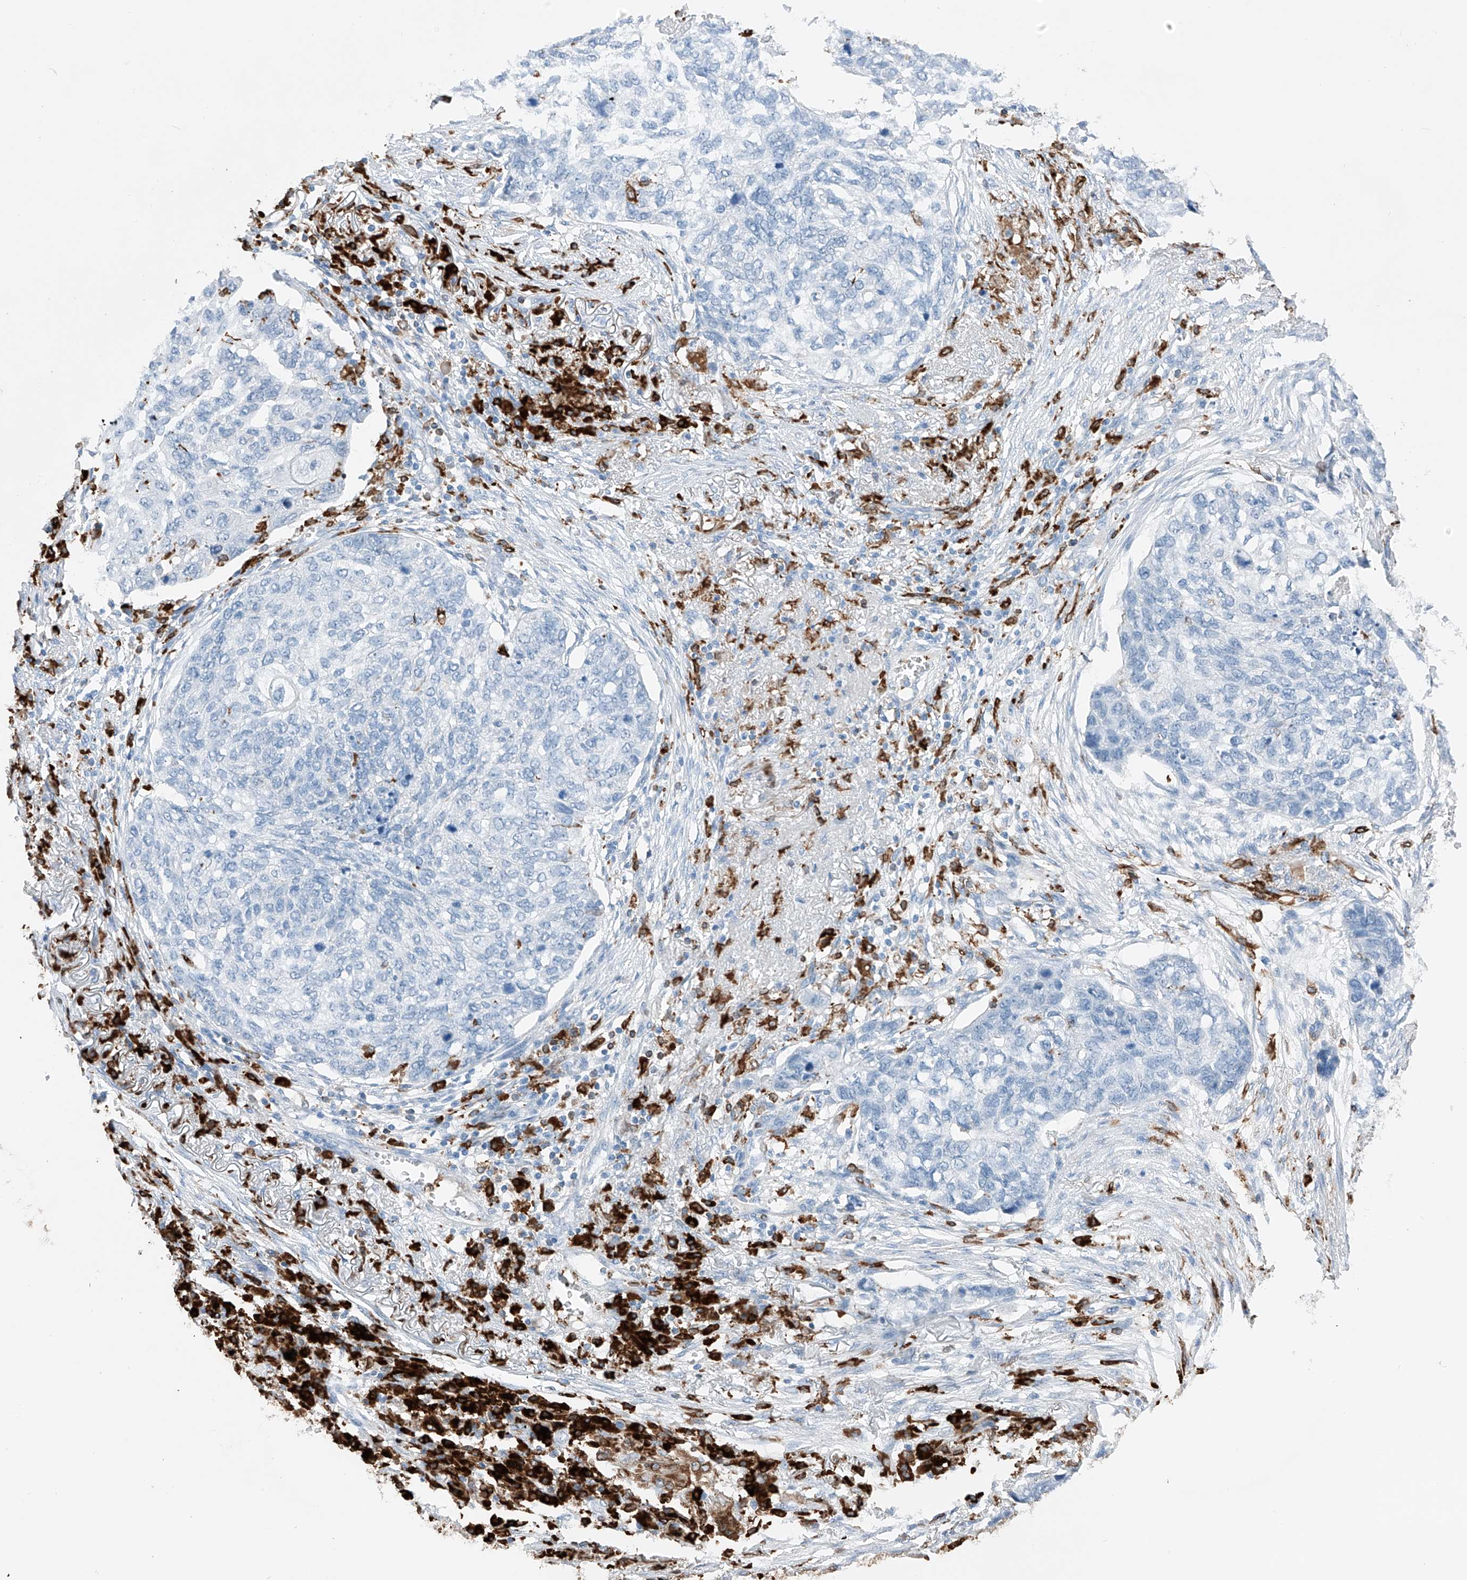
{"staining": {"intensity": "negative", "quantity": "none", "location": "none"}, "tissue": "lung cancer", "cell_type": "Tumor cells", "image_type": "cancer", "snomed": [{"axis": "morphology", "description": "Squamous cell carcinoma, NOS"}, {"axis": "topography", "description": "Lung"}], "caption": "Tumor cells are negative for protein expression in human lung squamous cell carcinoma.", "gene": "TBXAS1", "patient": {"sex": "female", "age": 63}}